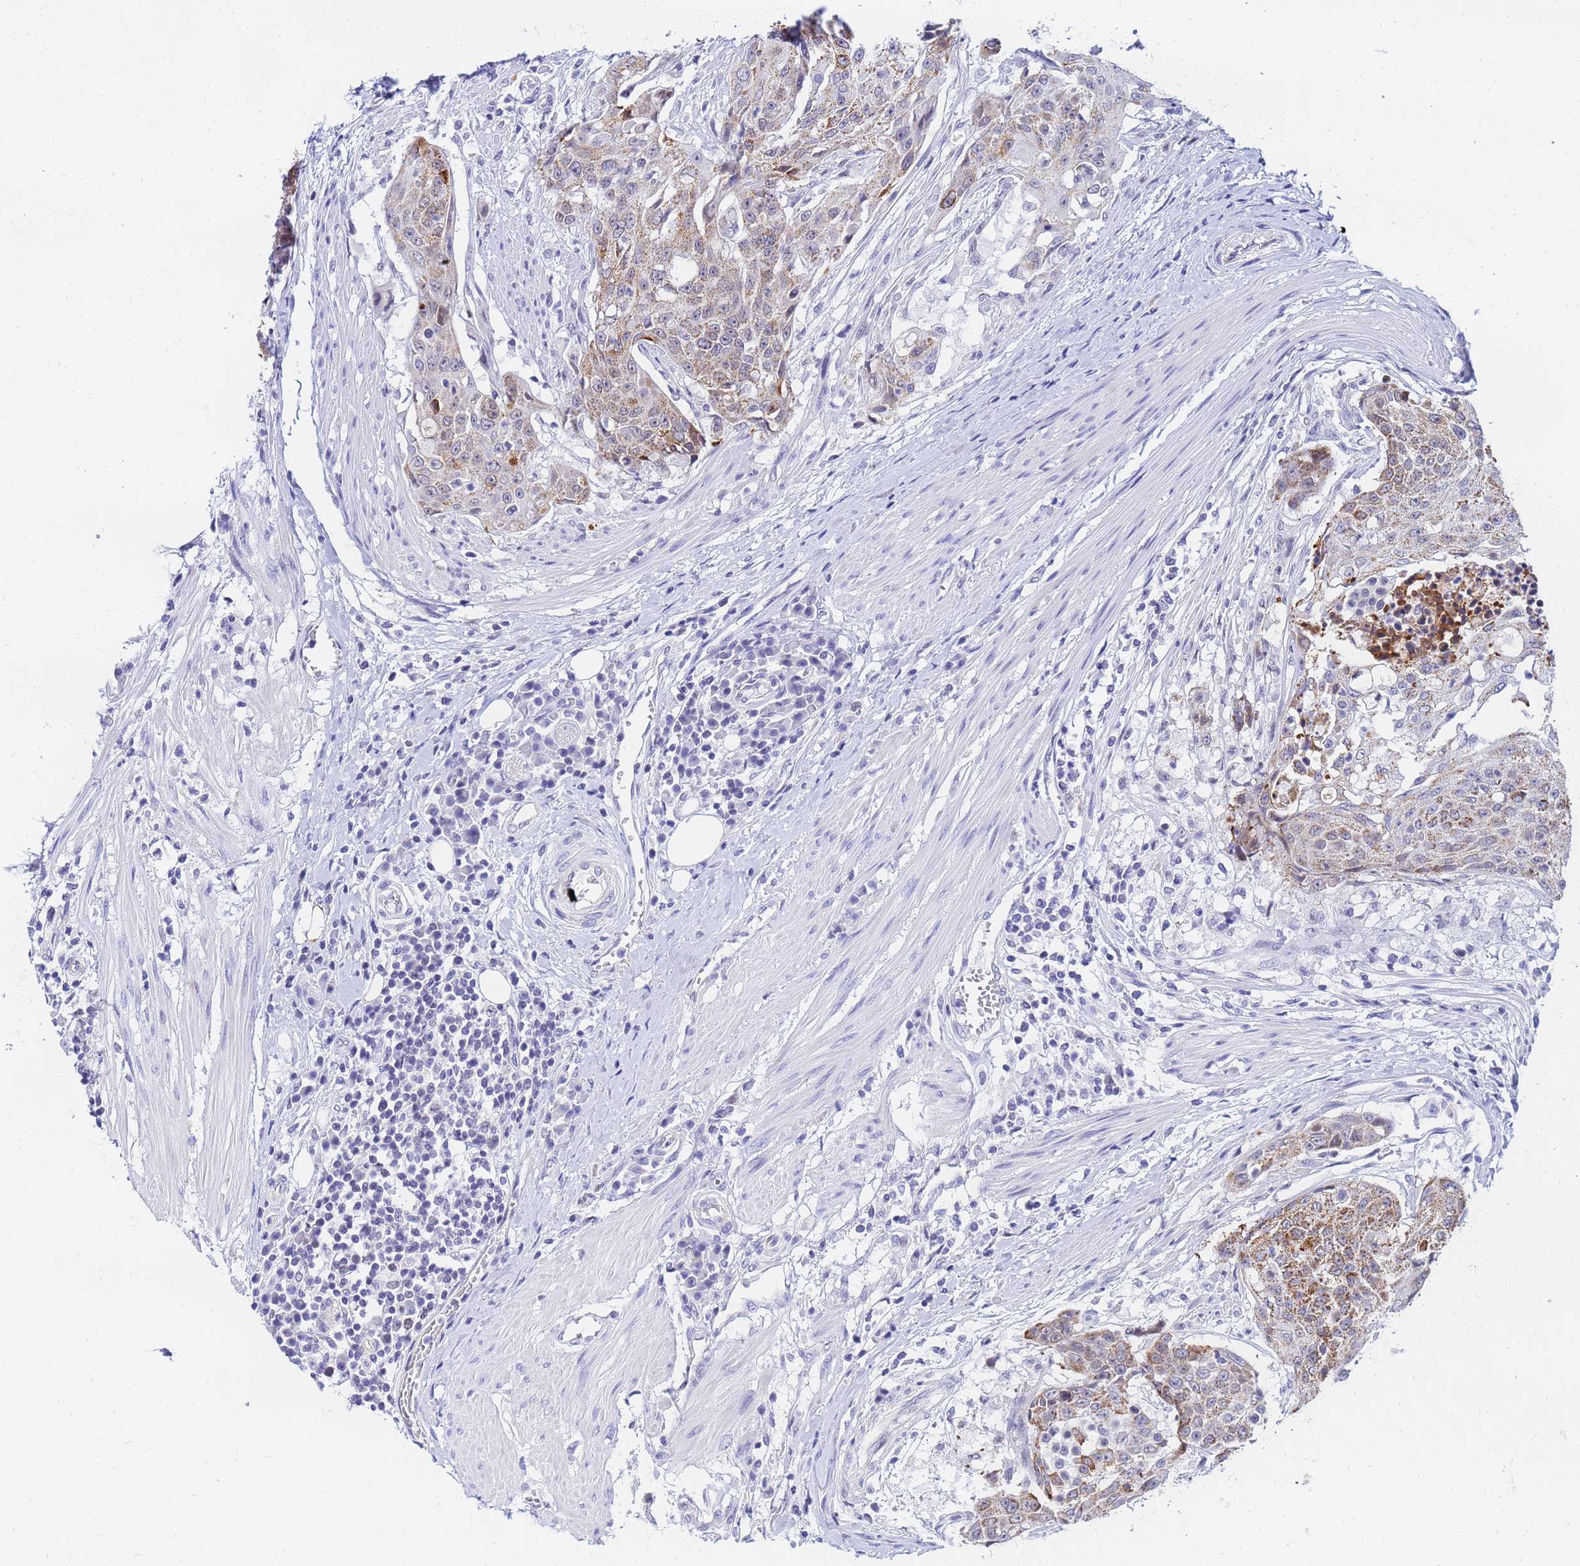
{"staining": {"intensity": "moderate", "quantity": "25%-75%", "location": "cytoplasmic/membranous"}, "tissue": "urothelial cancer", "cell_type": "Tumor cells", "image_type": "cancer", "snomed": [{"axis": "morphology", "description": "Urothelial carcinoma, High grade"}, {"axis": "topography", "description": "Urinary bladder"}], "caption": "Approximately 25%-75% of tumor cells in human urothelial cancer demonstrate moderate cytoplasmic/membranous protein expression as visualized by brown immunohistochemical staining.", "gene": "CKMT1A", "patient": {"sex": "female", "age": 63}}